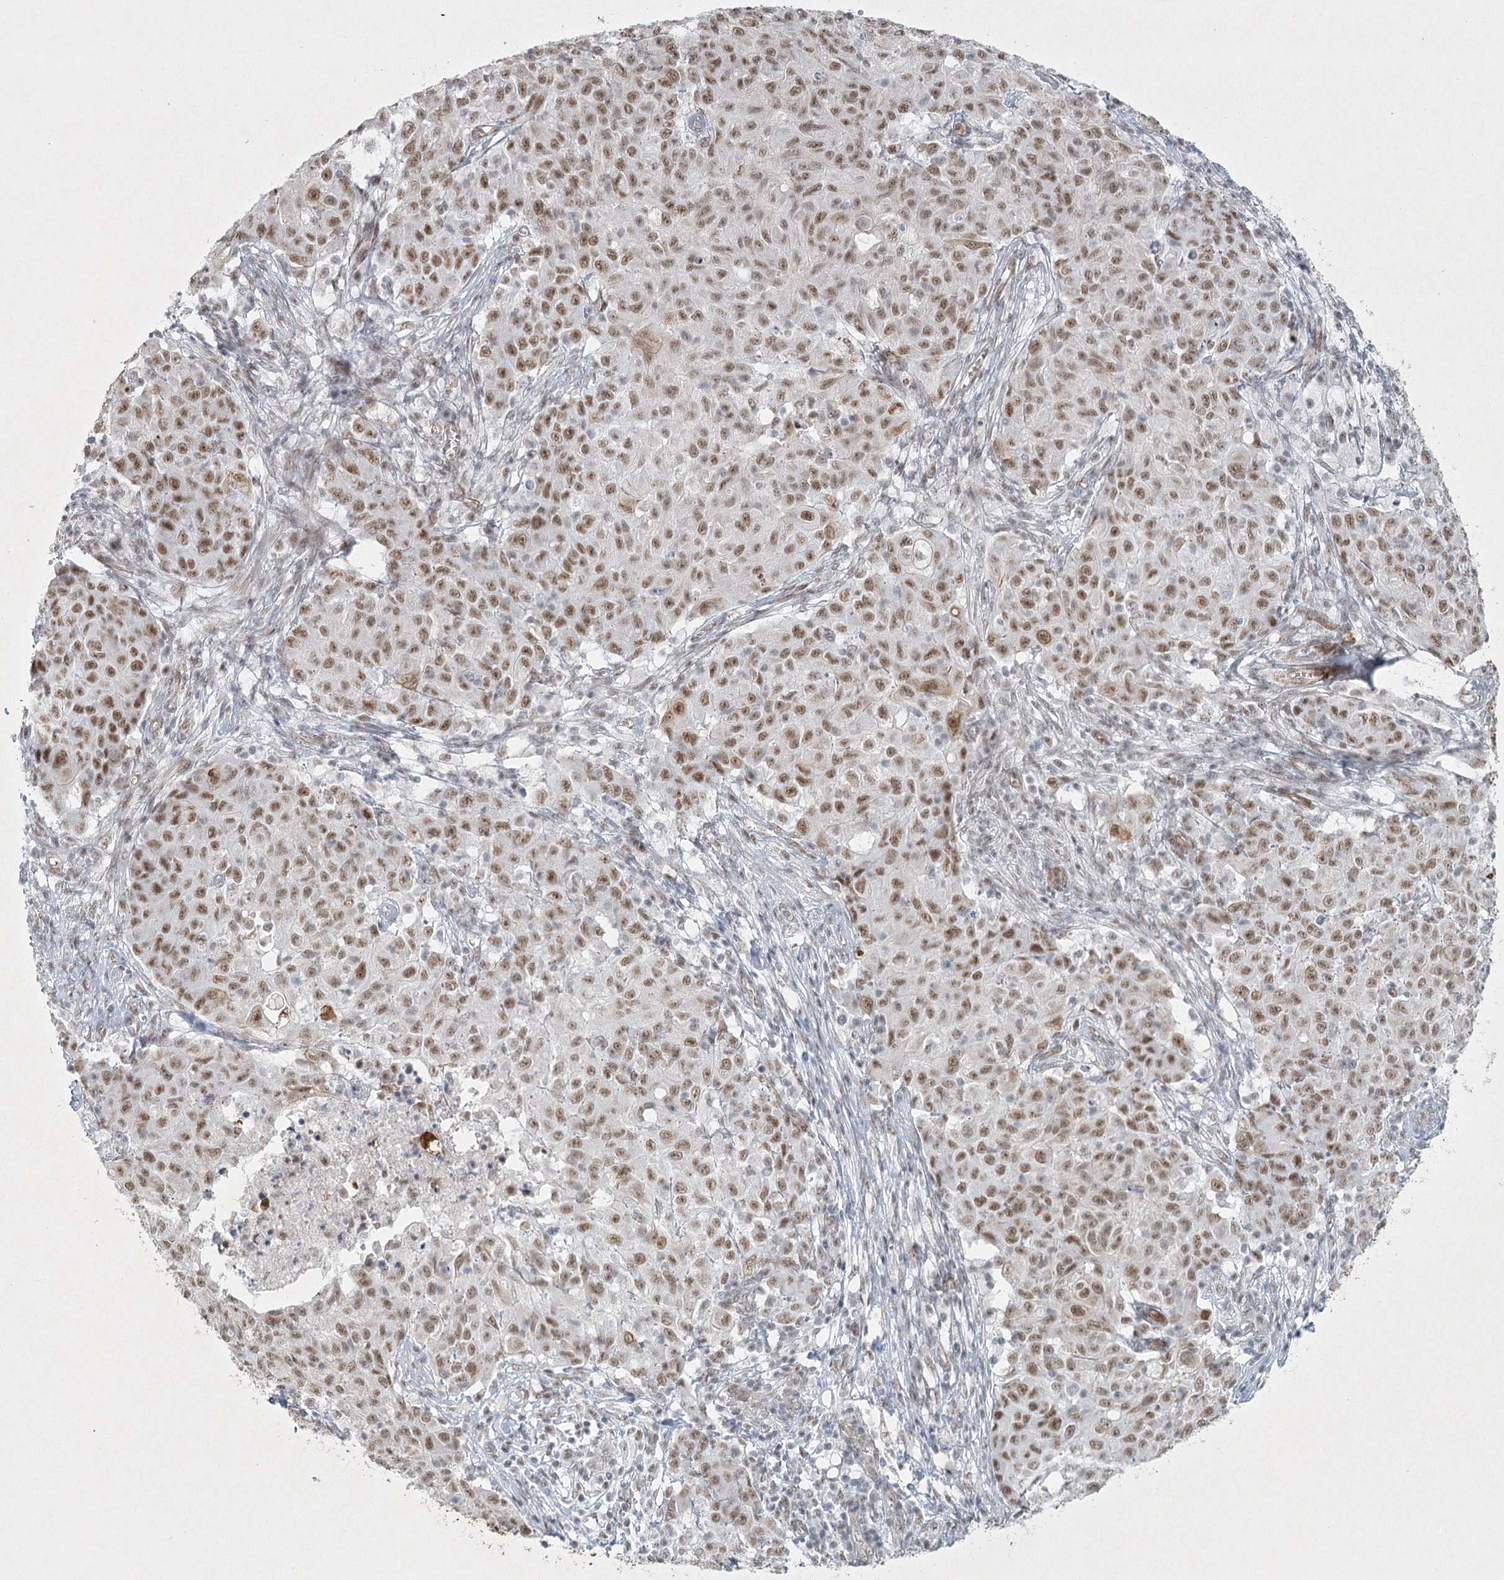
{"staining": {"intensity": "moderate", "quantity": ">75%", "location": "nuclear"}, "tissue": "ovarian cancer", "cell_type": "Tumor cells", "image_type": "cancer", "snomed": [{"axis": "morphology", "description": "Carcinoma, endometroid"}, {"axis": "topography", "description": "Ovary"}], "caption": "Ovarian cancer was stained to show a protein in brown. There is medium levels of moderate nuclear expression in about >75% of tumor cells.", "gene": "U2SURP", "patient": {"sex": "female", "age": 42}}